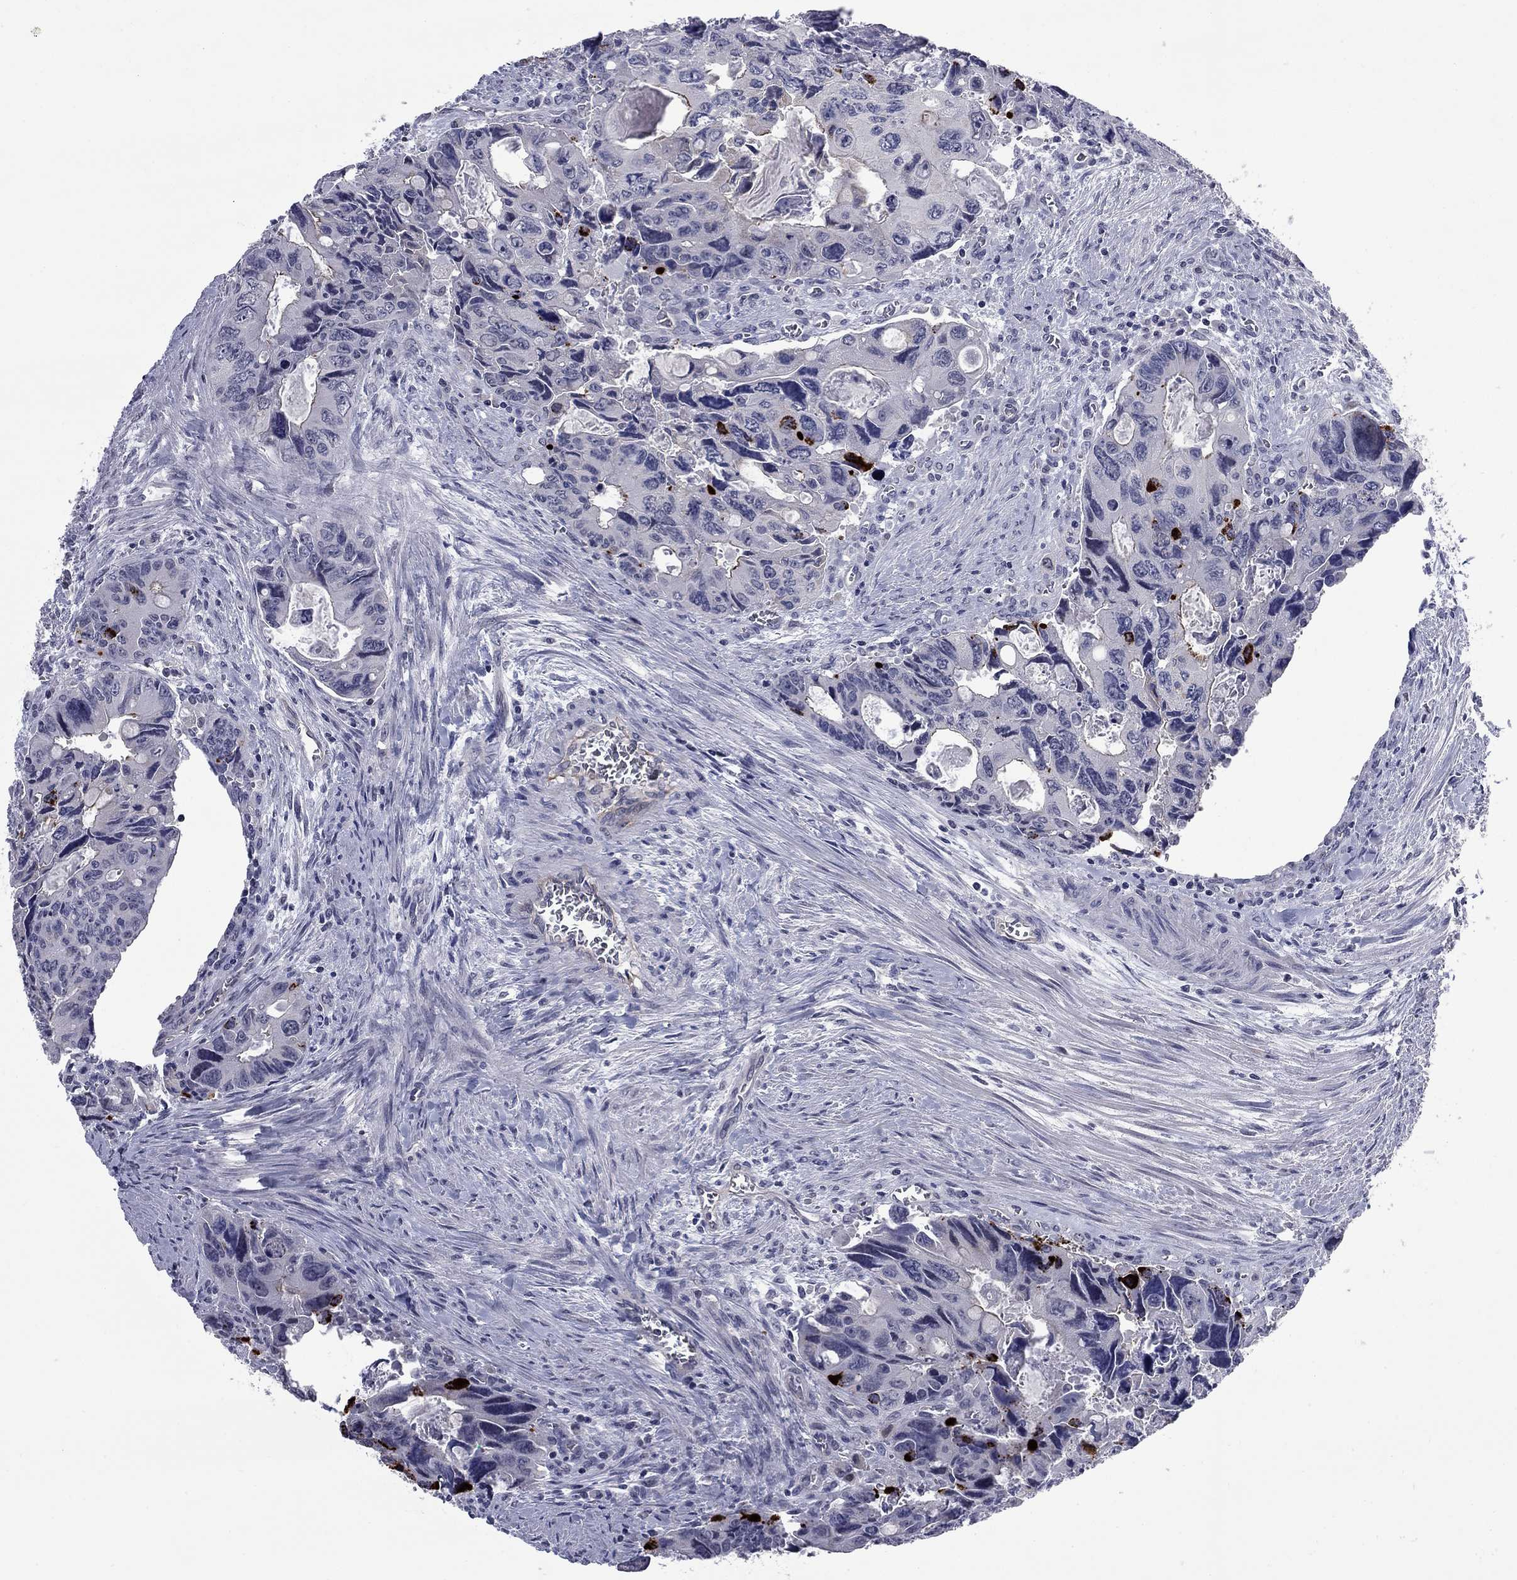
{"staining": {"intensity": "negative", "quantity": "none", "location": "none"}, "tissue": "colorectal cancer", "cell_type": "Tumor cells", "image_type": "cancer", "snomed": [{"axis": "morphology", "description": "Adenocarcinoma, NOS"}, {"axis": "topography", "description": "Rectum"}], "caption": "Tumor cells are negative for protein expression in human colorectal adenocarcinoma. (Stains: DAB IHC with hematoxylin counter stain, Microscopy: brightfield microscopy at high magnification).", "gene": "HTR4", "patient": {"sex": "male", "age": 62}}